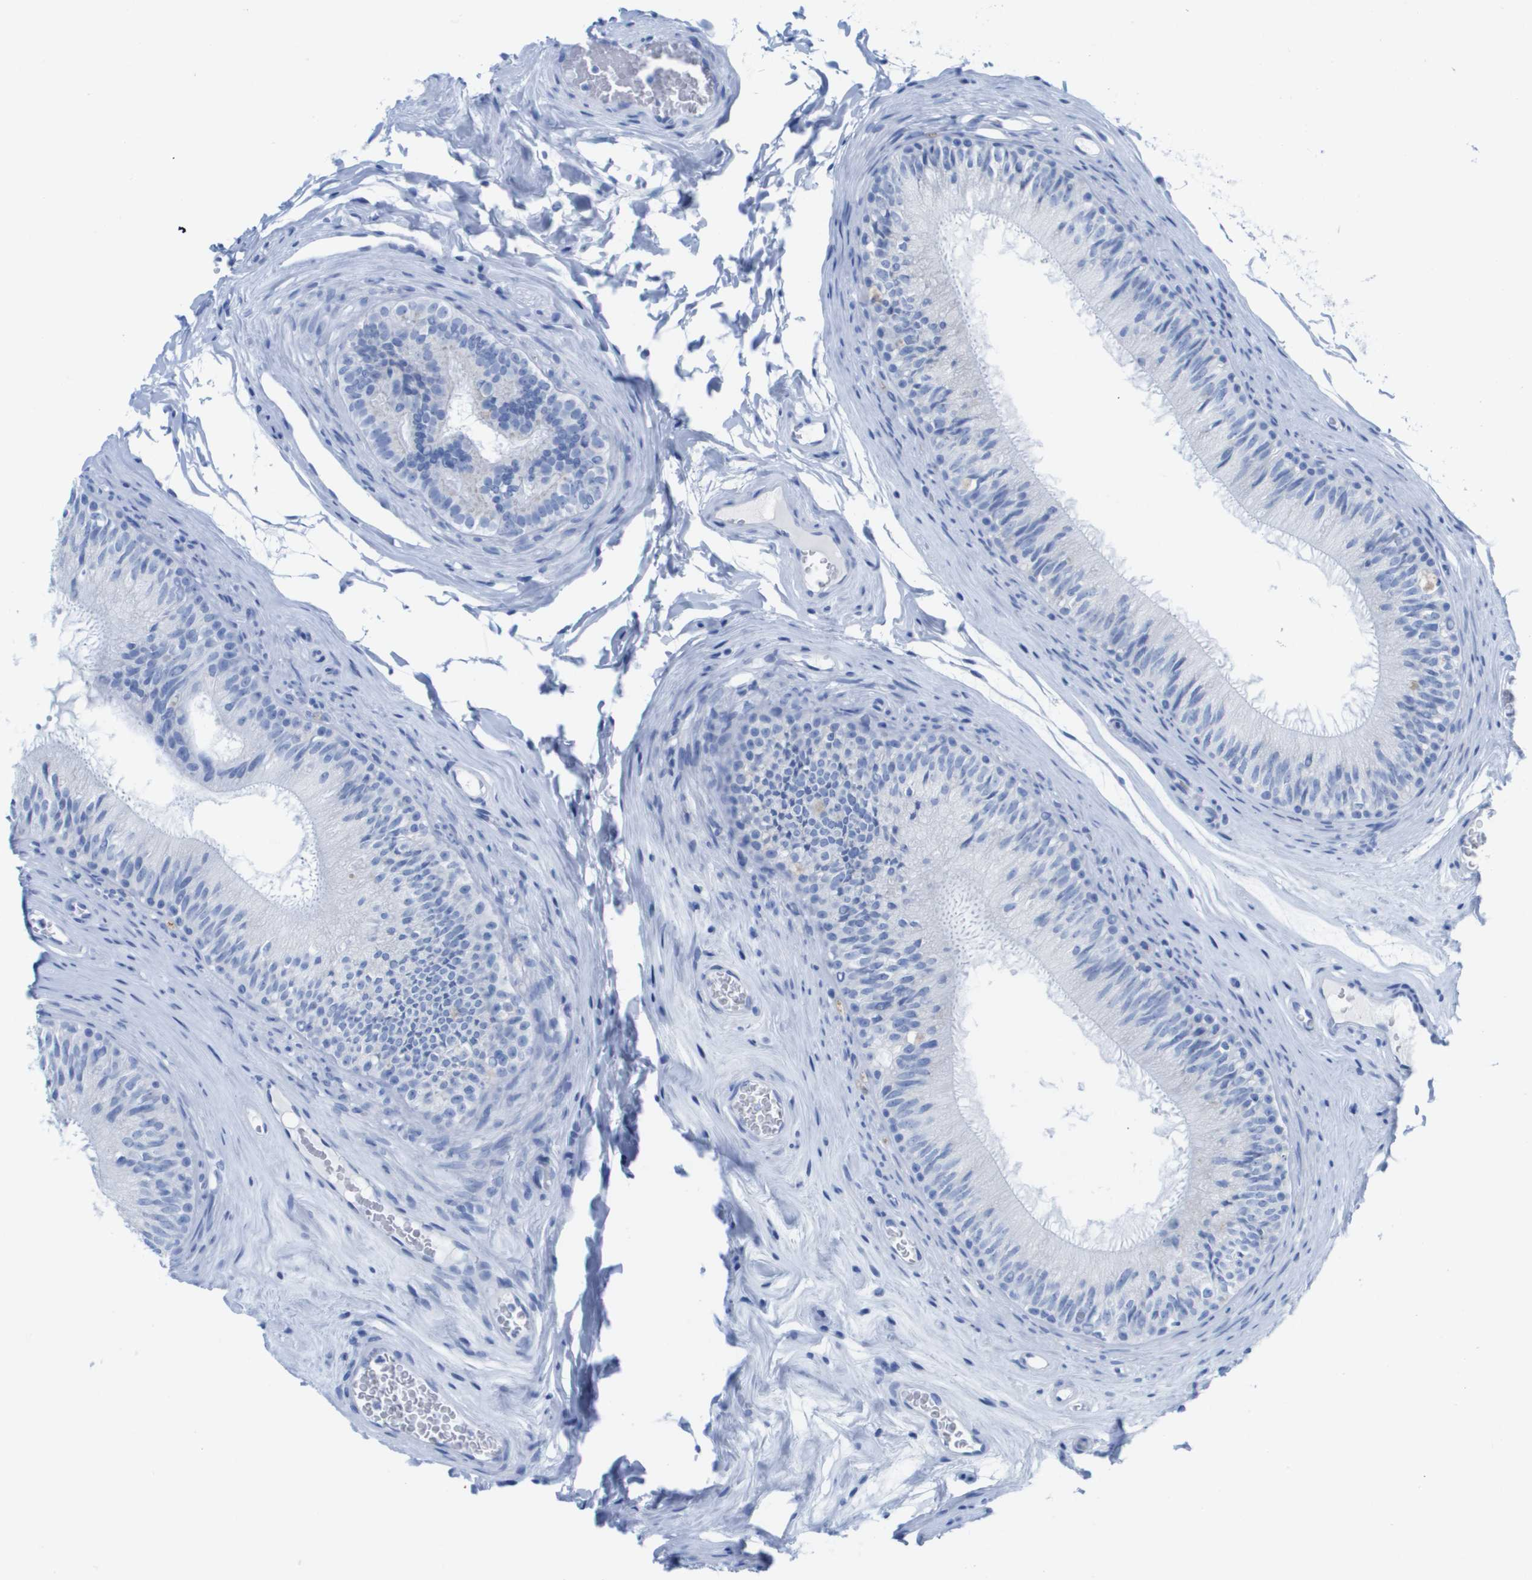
{"staining": {"intensity": "negative", "quantity": "none", "location": "none"}, "tissue": "epididymis", "cell_type": "Glandular cells", "image_type": "normal", "snomed": [{"axis": "morphology", "description": "Normal tissue, NOS"}, {"axis": "topography", "description": "Testis"}, {"axis": "topography", "description": "Epididymis"}], "caption": "Immunohistochemical staining of unremarkable human epididymis reveals no significant positivity in glandular cells. Nuclei are stained in blue.", "gene": "KCNA3", "patient": {"sex": "male", "age": 36}}